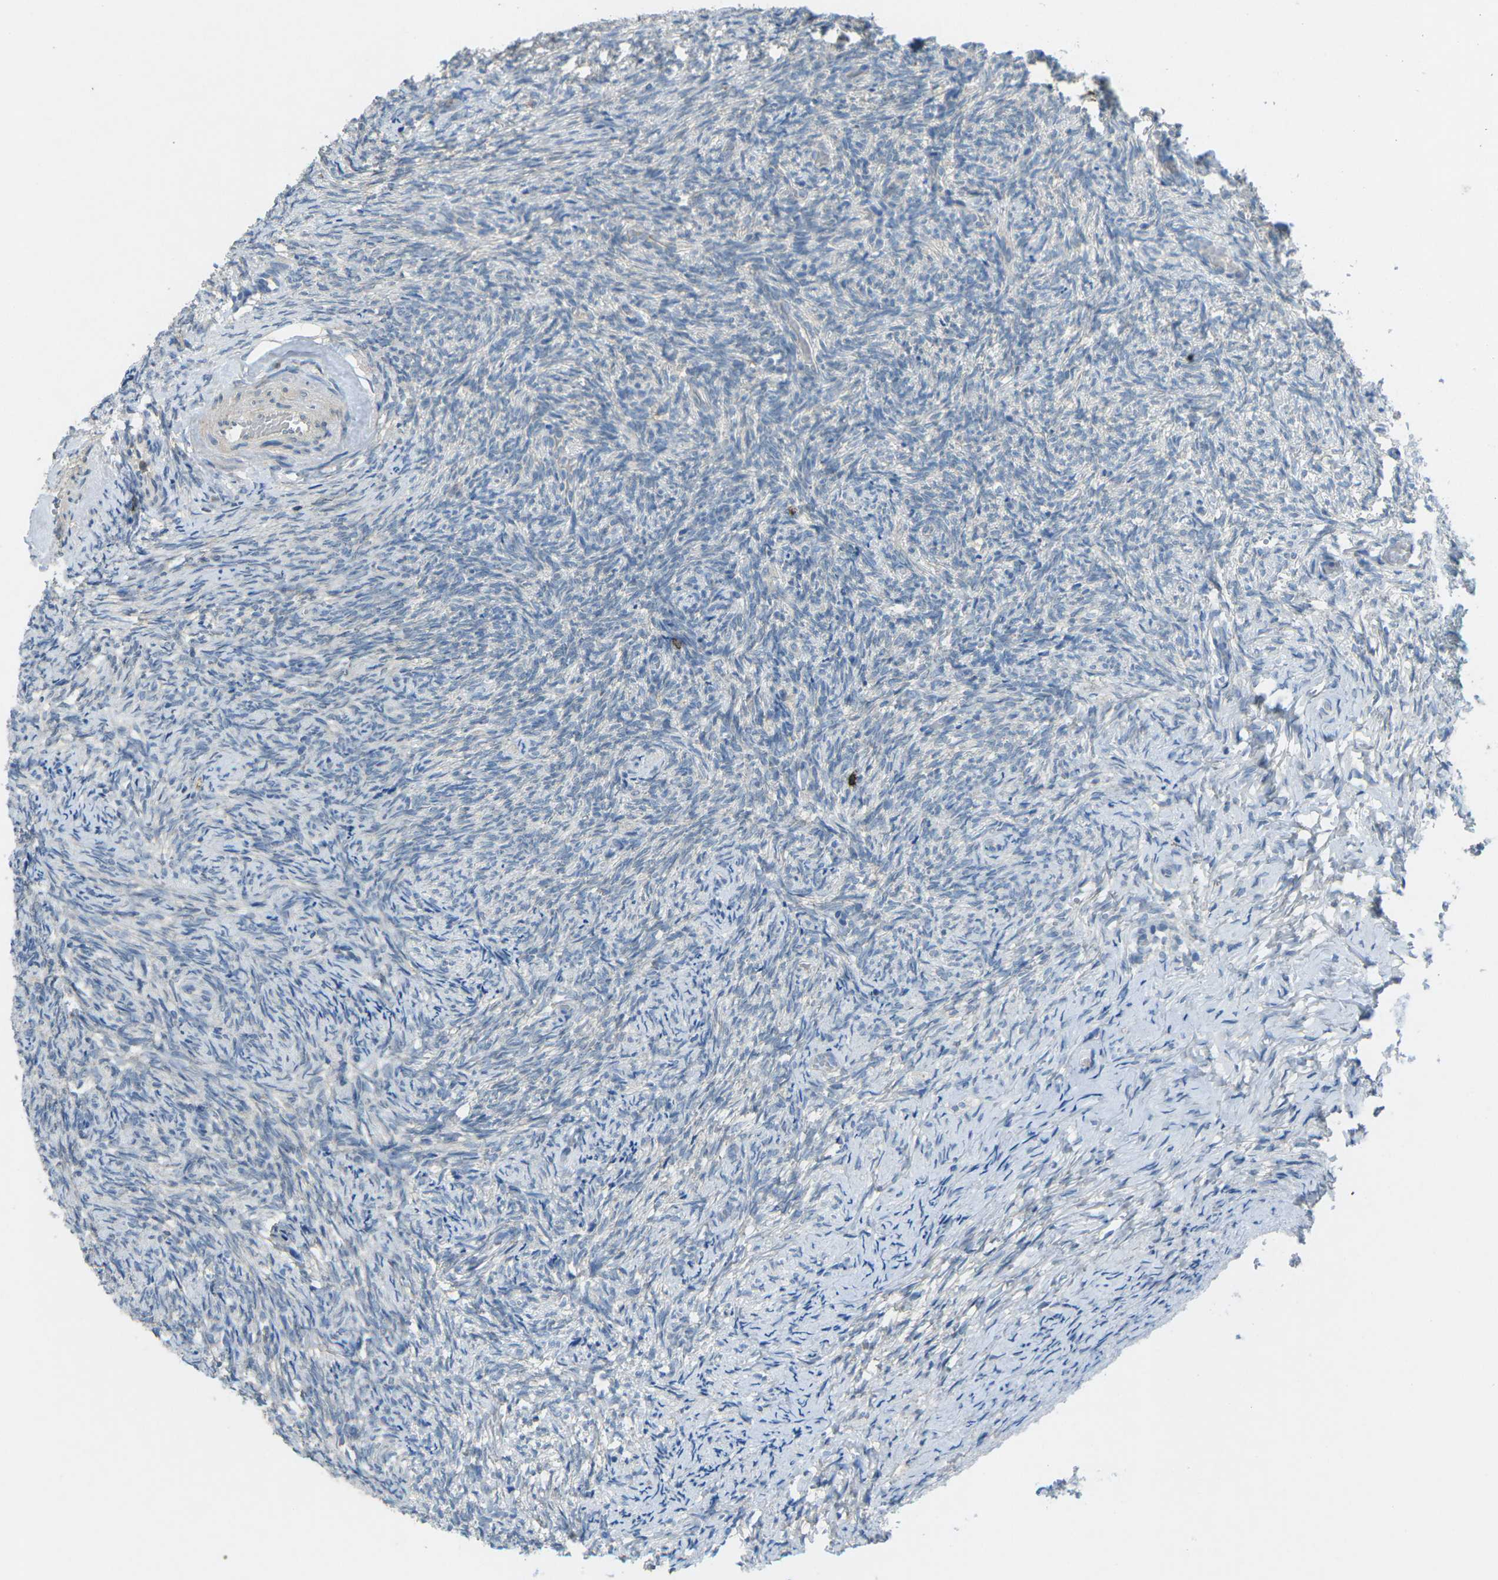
{"staining": {"intensity": "weak", "quantity": "25%-75%", "location": "cytoplasmic/membranous"}, "tissue": "ovary", "cell_type": "Follicle cells", "image_type": "normal", "snomed": [{"axis": "morphology", "description": "Normal tissue, NOS"}, {"axis": "topography", "description": "Ovary"}], "caption": "Ovary stained with DAB (3,3'-diaminobenzidine) immunohistochemistry (IHC) displays low levels of weak cytoplasmic/membranous staining in approximately 25%-75% of follicle cells.", "gene": "CD19", "patient": {"sex": "female", "age": 41}}